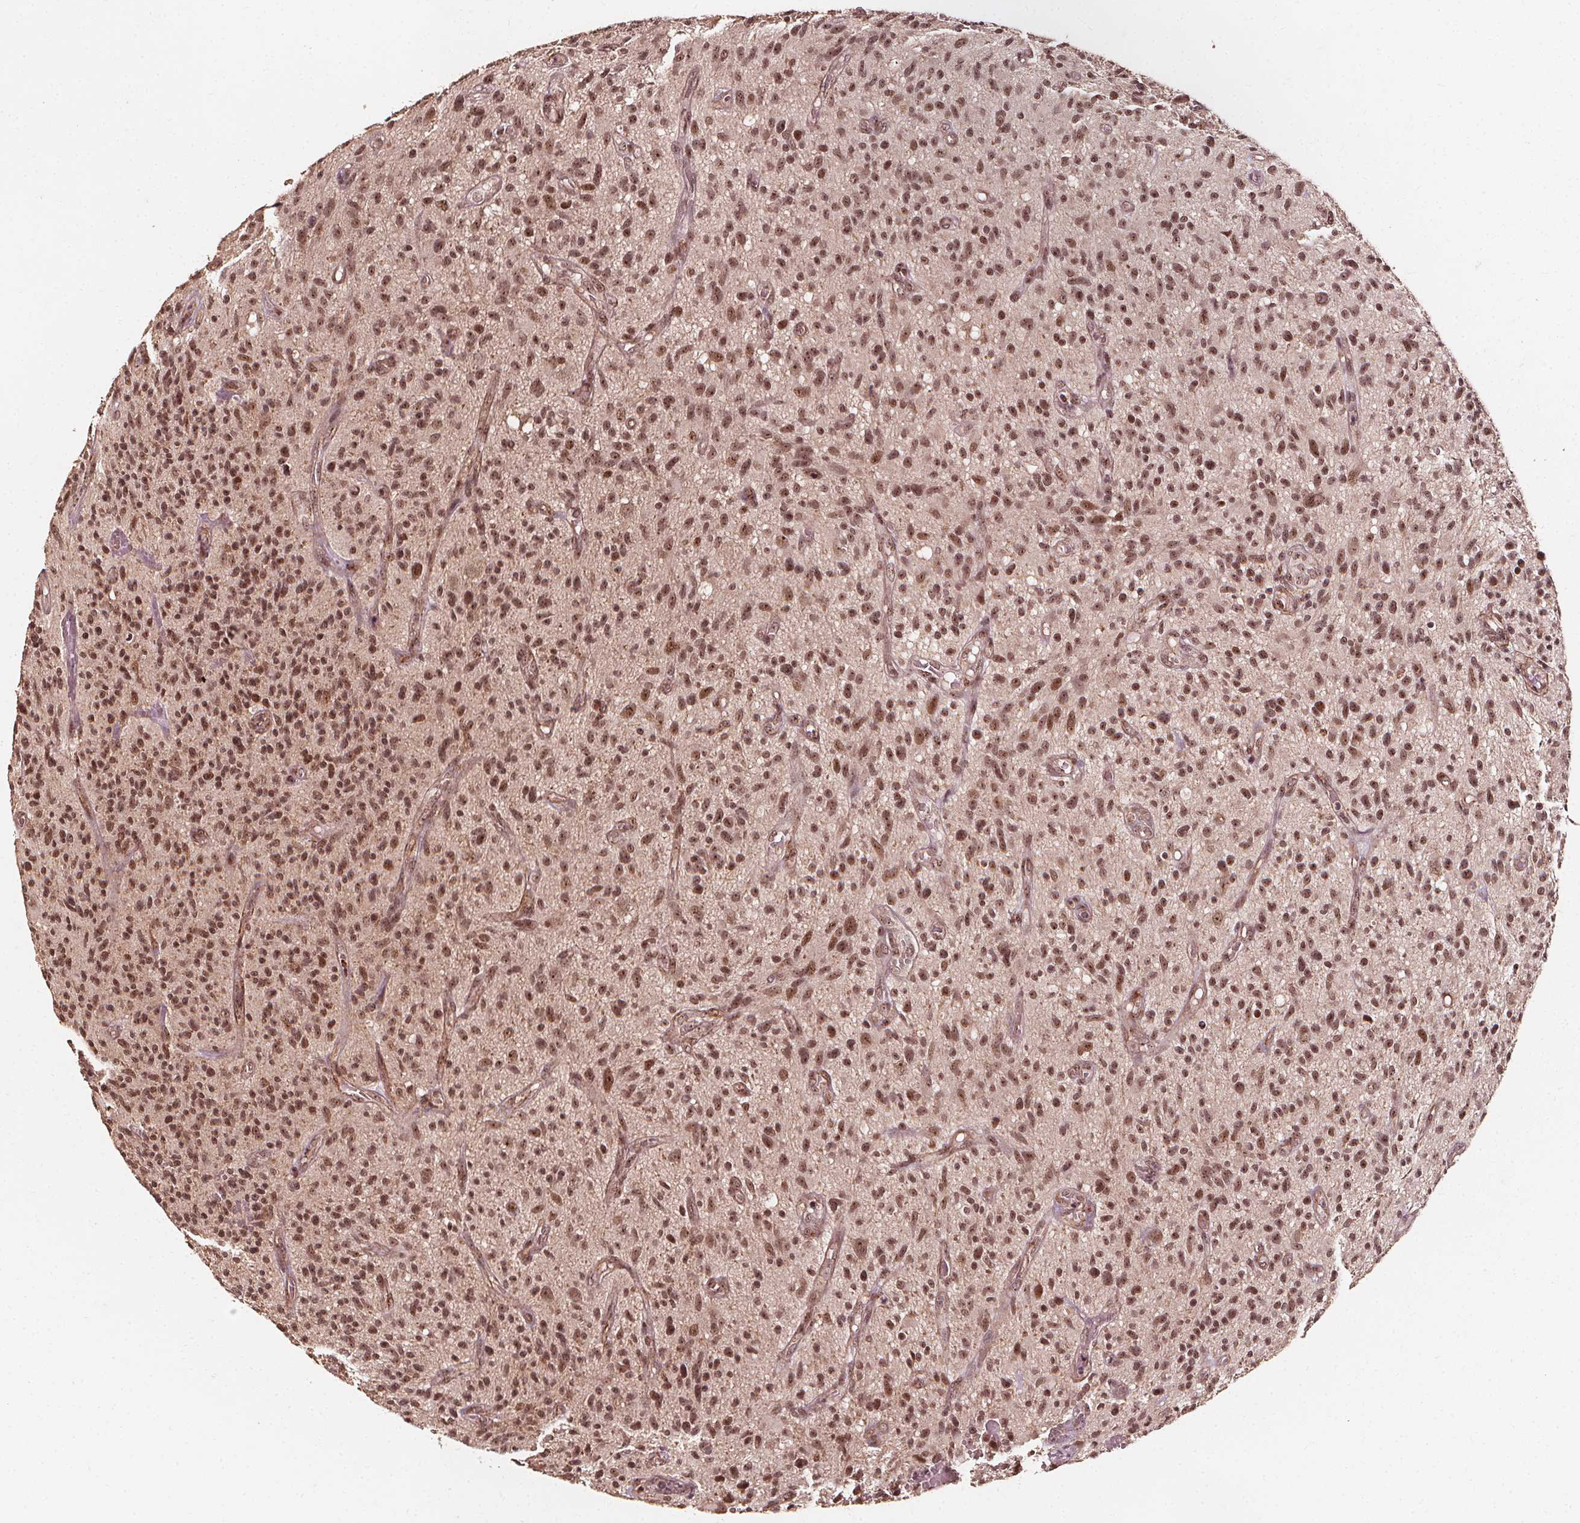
{"staining": {"intensity": "moderate", "quantity": ">75%", "location": "nuclear"}, "tissue": "glioma", "cell_type": "Tumor cells", "image_type": "cancer", "snomed": [{"axis": "morphology", "description": "Glioma, malignant, High grade"}, {"axis": "topography", "description": "Brain"}], "caption": "Protein staining demonstrates moderate nuclear positivity in about >75% of tumor cells in malignant high-grade glioma.", "gene": "EXOSC9", "patient": {"sex": "male", "age": 75}}